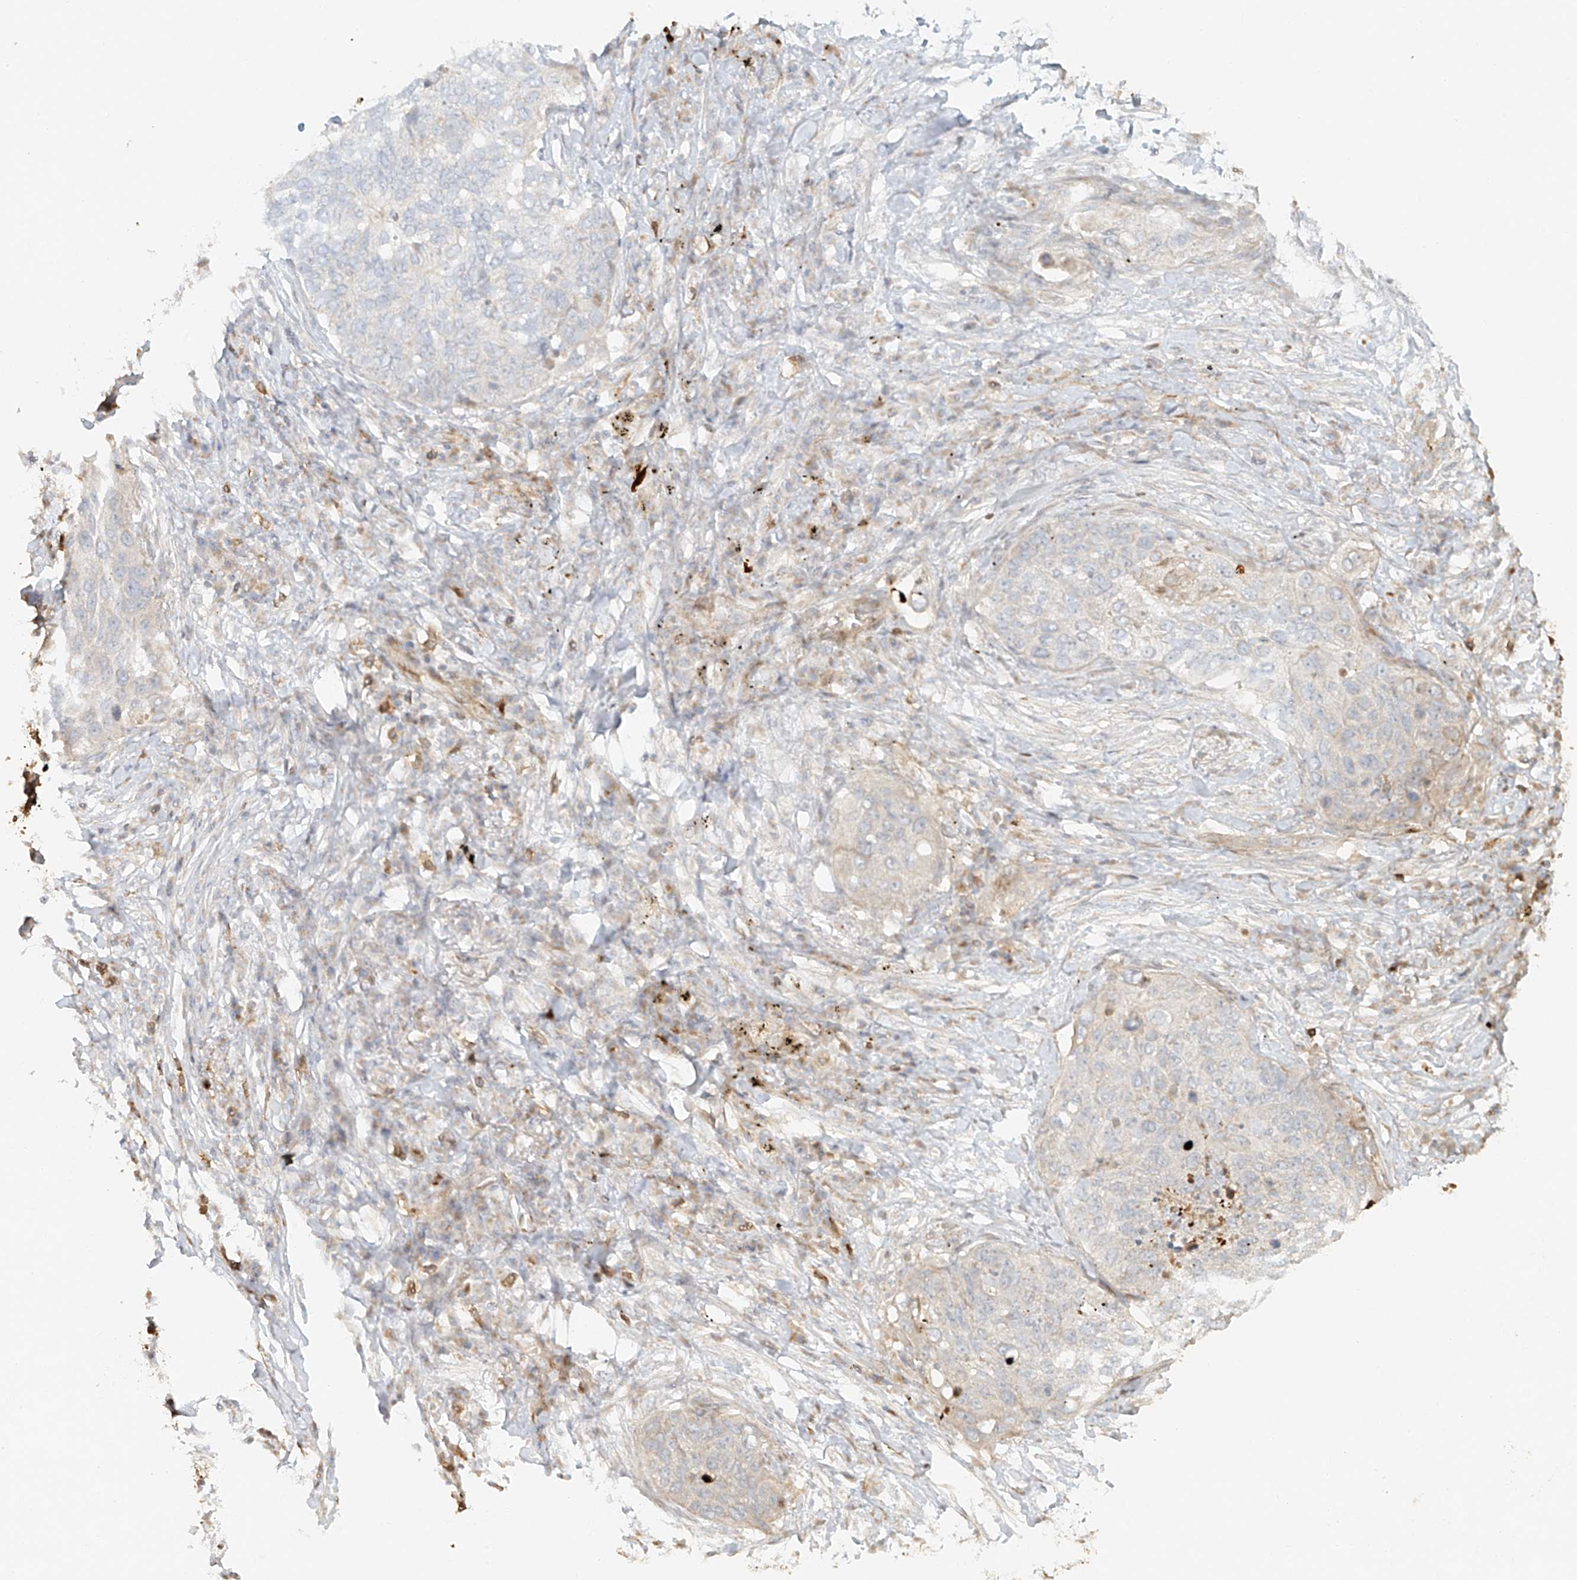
{"staining": {"intensity": "negative", "quantity": "none", "location": "none"}, "tissue": "lung cancer", "cell_type": "Tumor cells", "image_type": "cancer", "snomed": [{"axis": "morphology", "description": "Squamous cell carcinoma, NOS"}, {"axis": "topography", "description": "Lung"}], "caption": "There is no significant positivity in tumor cells of lung squamous cell carcinoma.", "gene": "MIPEP", "patient": {"sex": "female", "age": 63}}